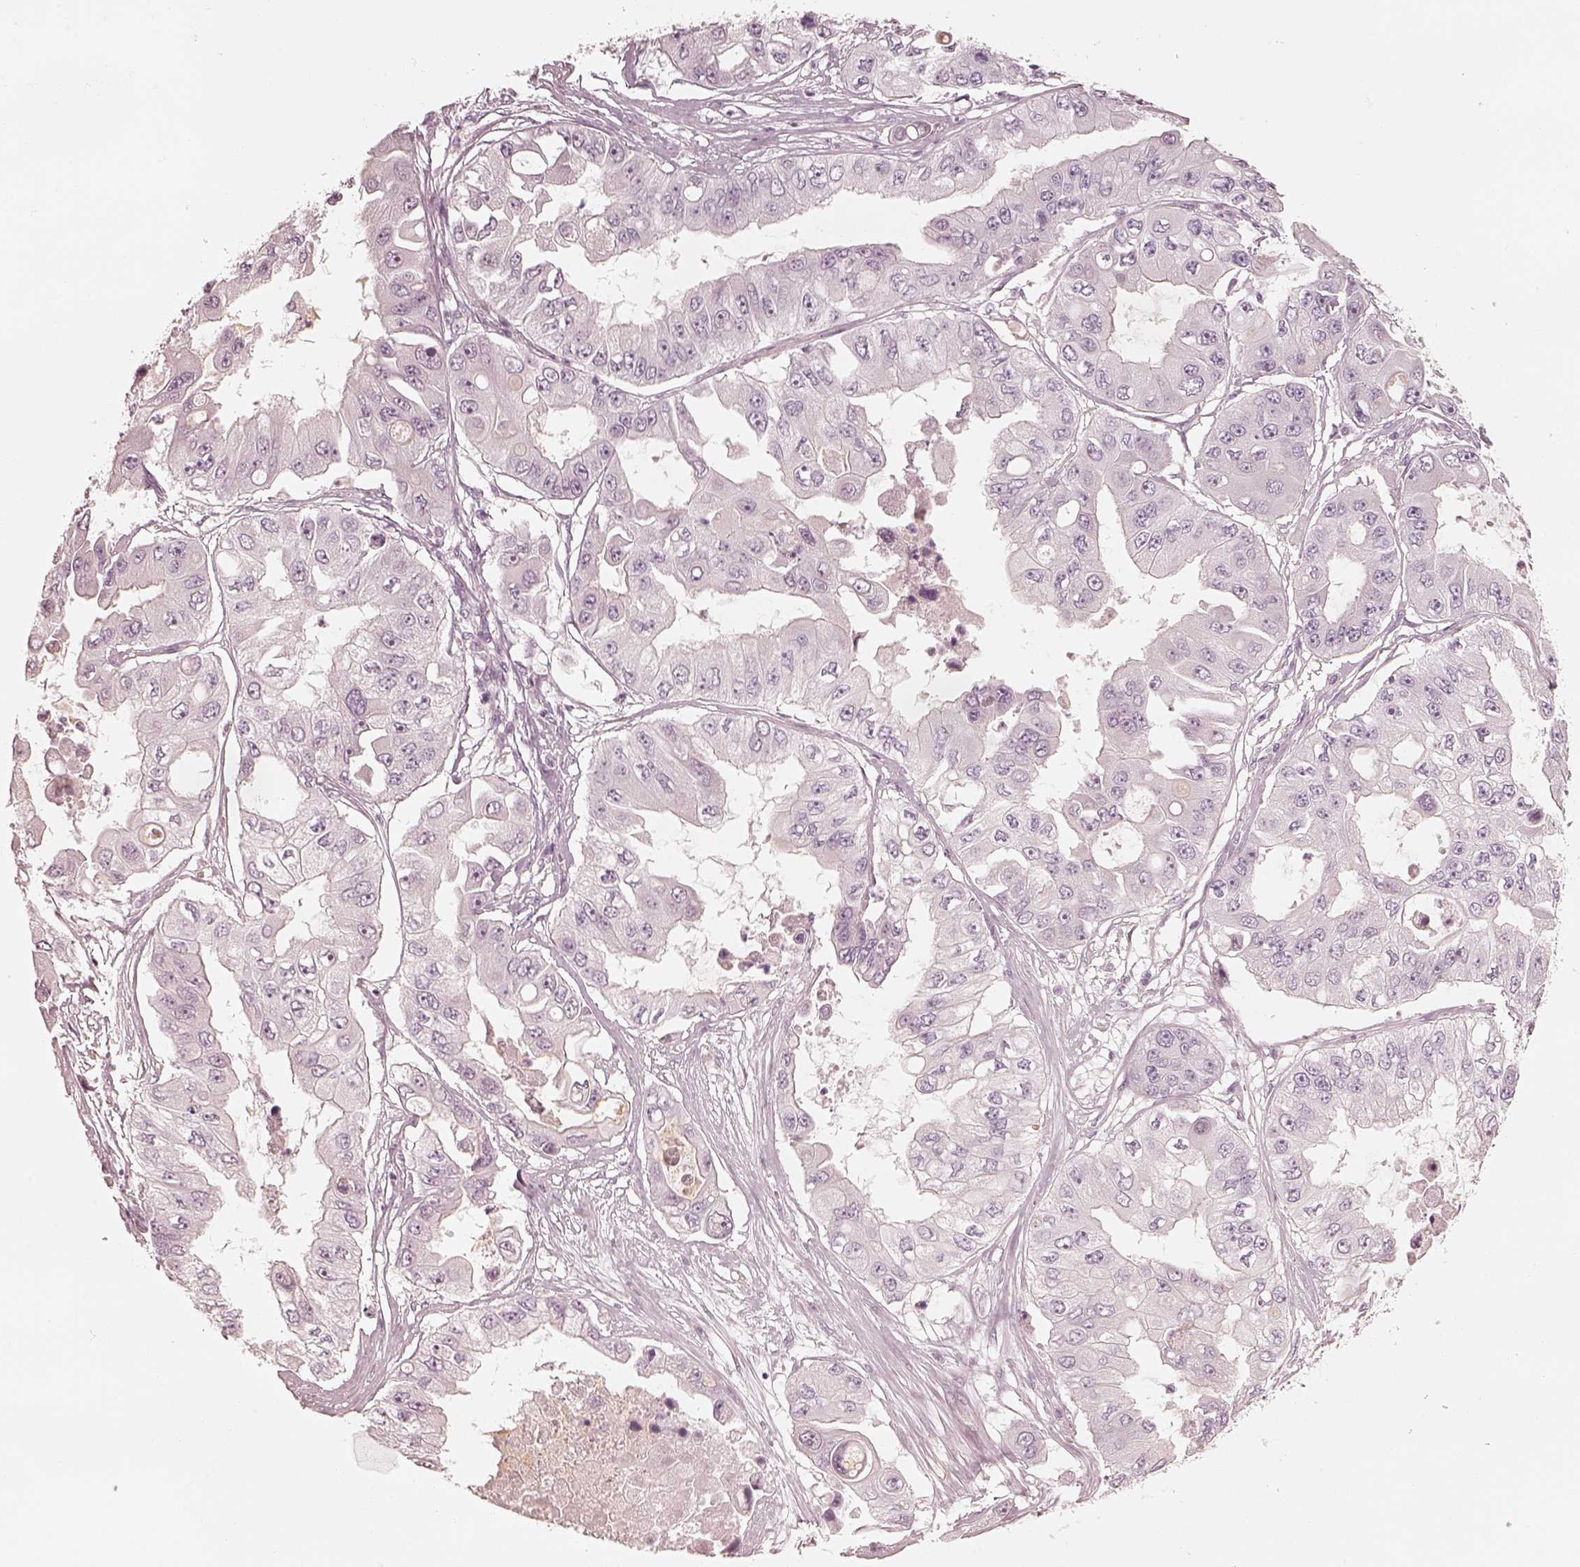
{"staining": {"intensity": "negative", "quantity": "none", "location": "none"}, "tissue": "ovarian cancer", "cell_type": "Tumor cells", "image_type": "cancer", "snomed": [{"axis": "morphology", "description": "Cystadenocarcinoma, serous, NOS"}, {"axis": "topography", "description": "Ovary"}], "caption": "High power microscopy image of an immunohistochemistry (IHC) photomicrograph of serous cystadenocarcinoma (ovarian), revealing no significant staining in tumor cells. Brightfield microscopy of immunohistochemistry stained with DAB (3,3'-diaminobenzidine) (brown) and hematoxylin (blue), captured at high magnification.", "gene": "SPATA24", "patient": {"sex": "female", "age": 56}}